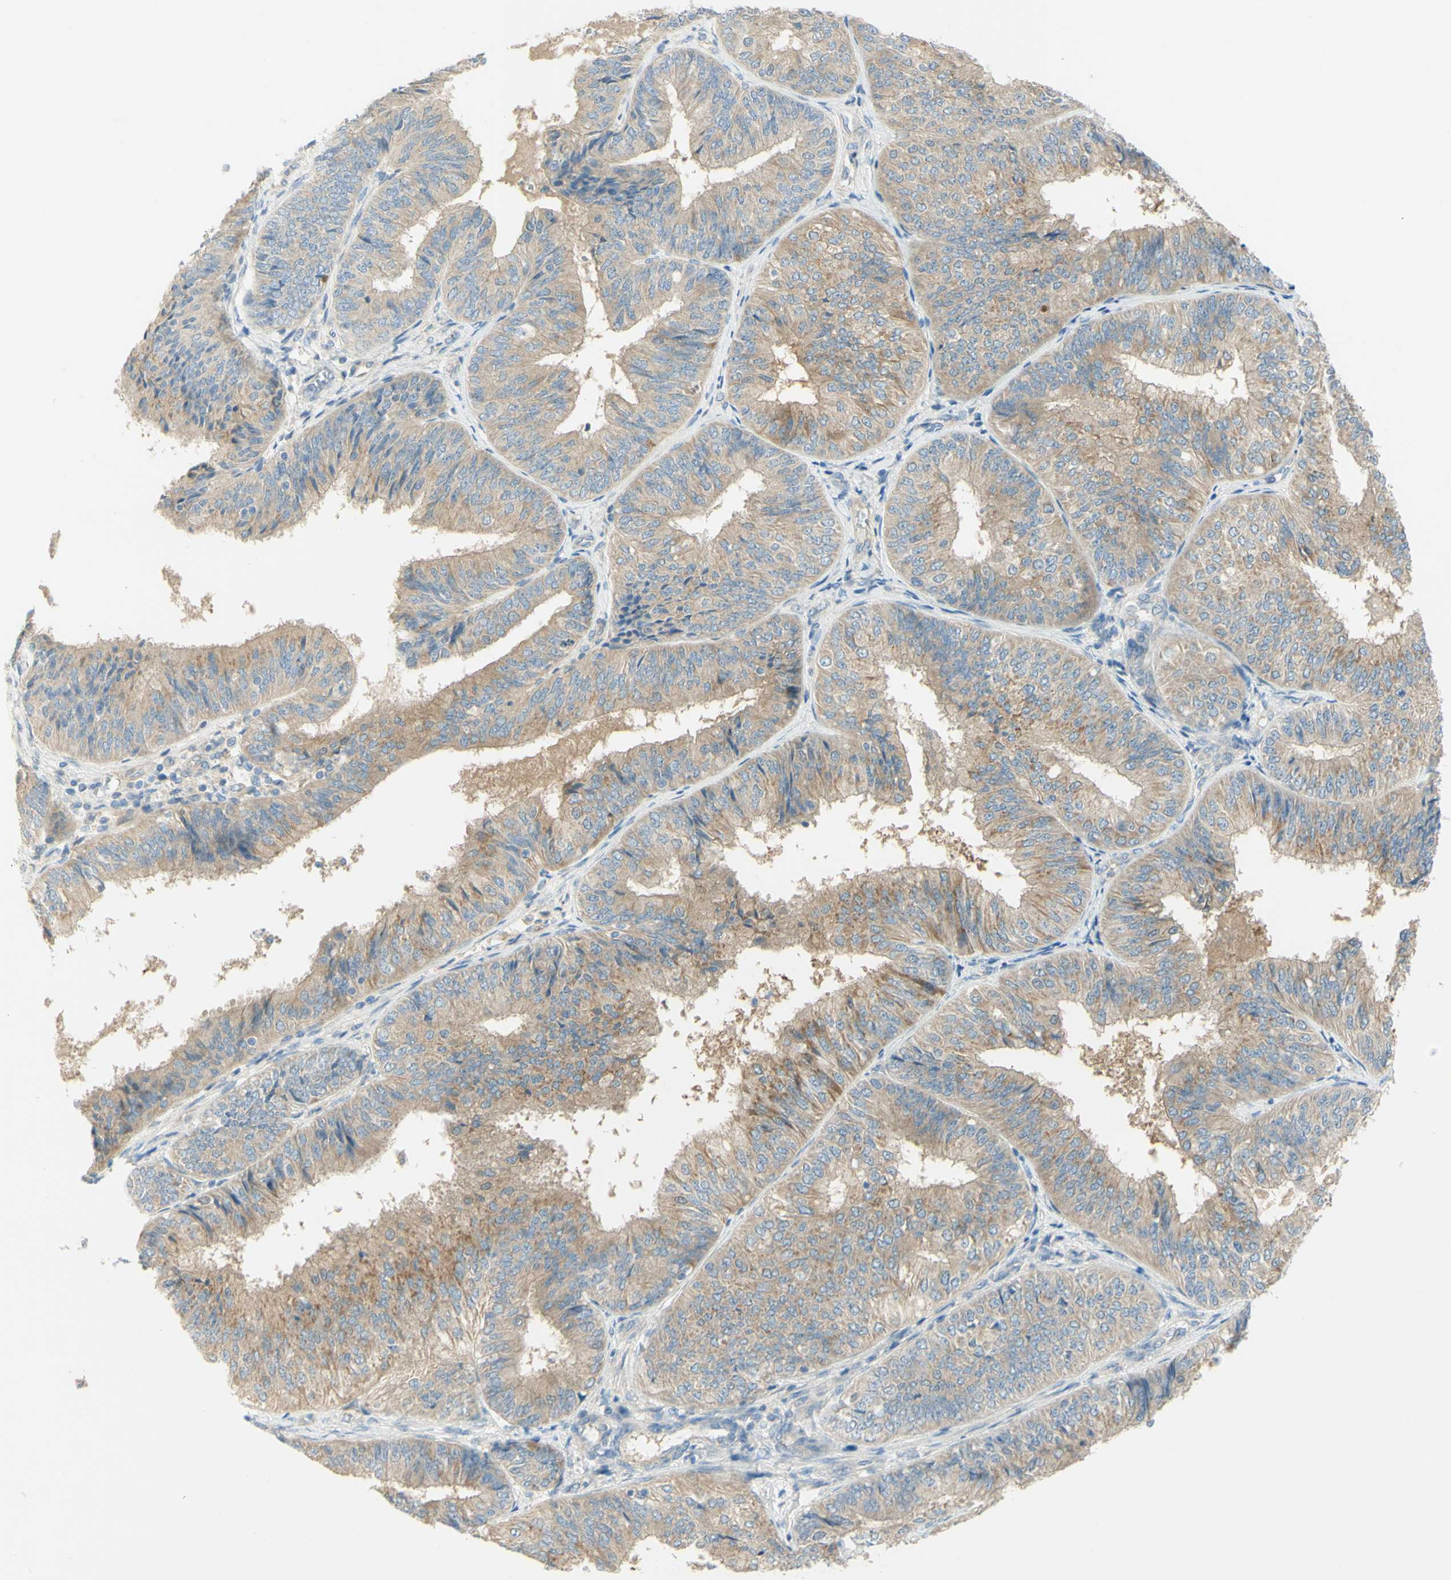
{"staining": {"intensity": "moderate", "quantity": "25%-75%", "location": "cytoplasmic/membranous"}, "tissue": "endometrial cancer", "cell_type": "Tumor cells", "image_type": "cancer", "snomed": [{"axis": "morphology", "description": "Adenocarcinoma, NOS"}, {"axis": "topography", "description": "Endometrium"}], "caption": "Immunohistochemistry (IHC) micrograph of neoplastic tissue: human endometrial cancer stained using IHC demonstrates medium levels of moderate protein expression localized specifically in the cytoplasmic/membranous of tumor cells, appearing as a cytoplasmic/membranous brown color.", "gene": "GCNT3", "patient": {"sex": "female", "age": 58}}